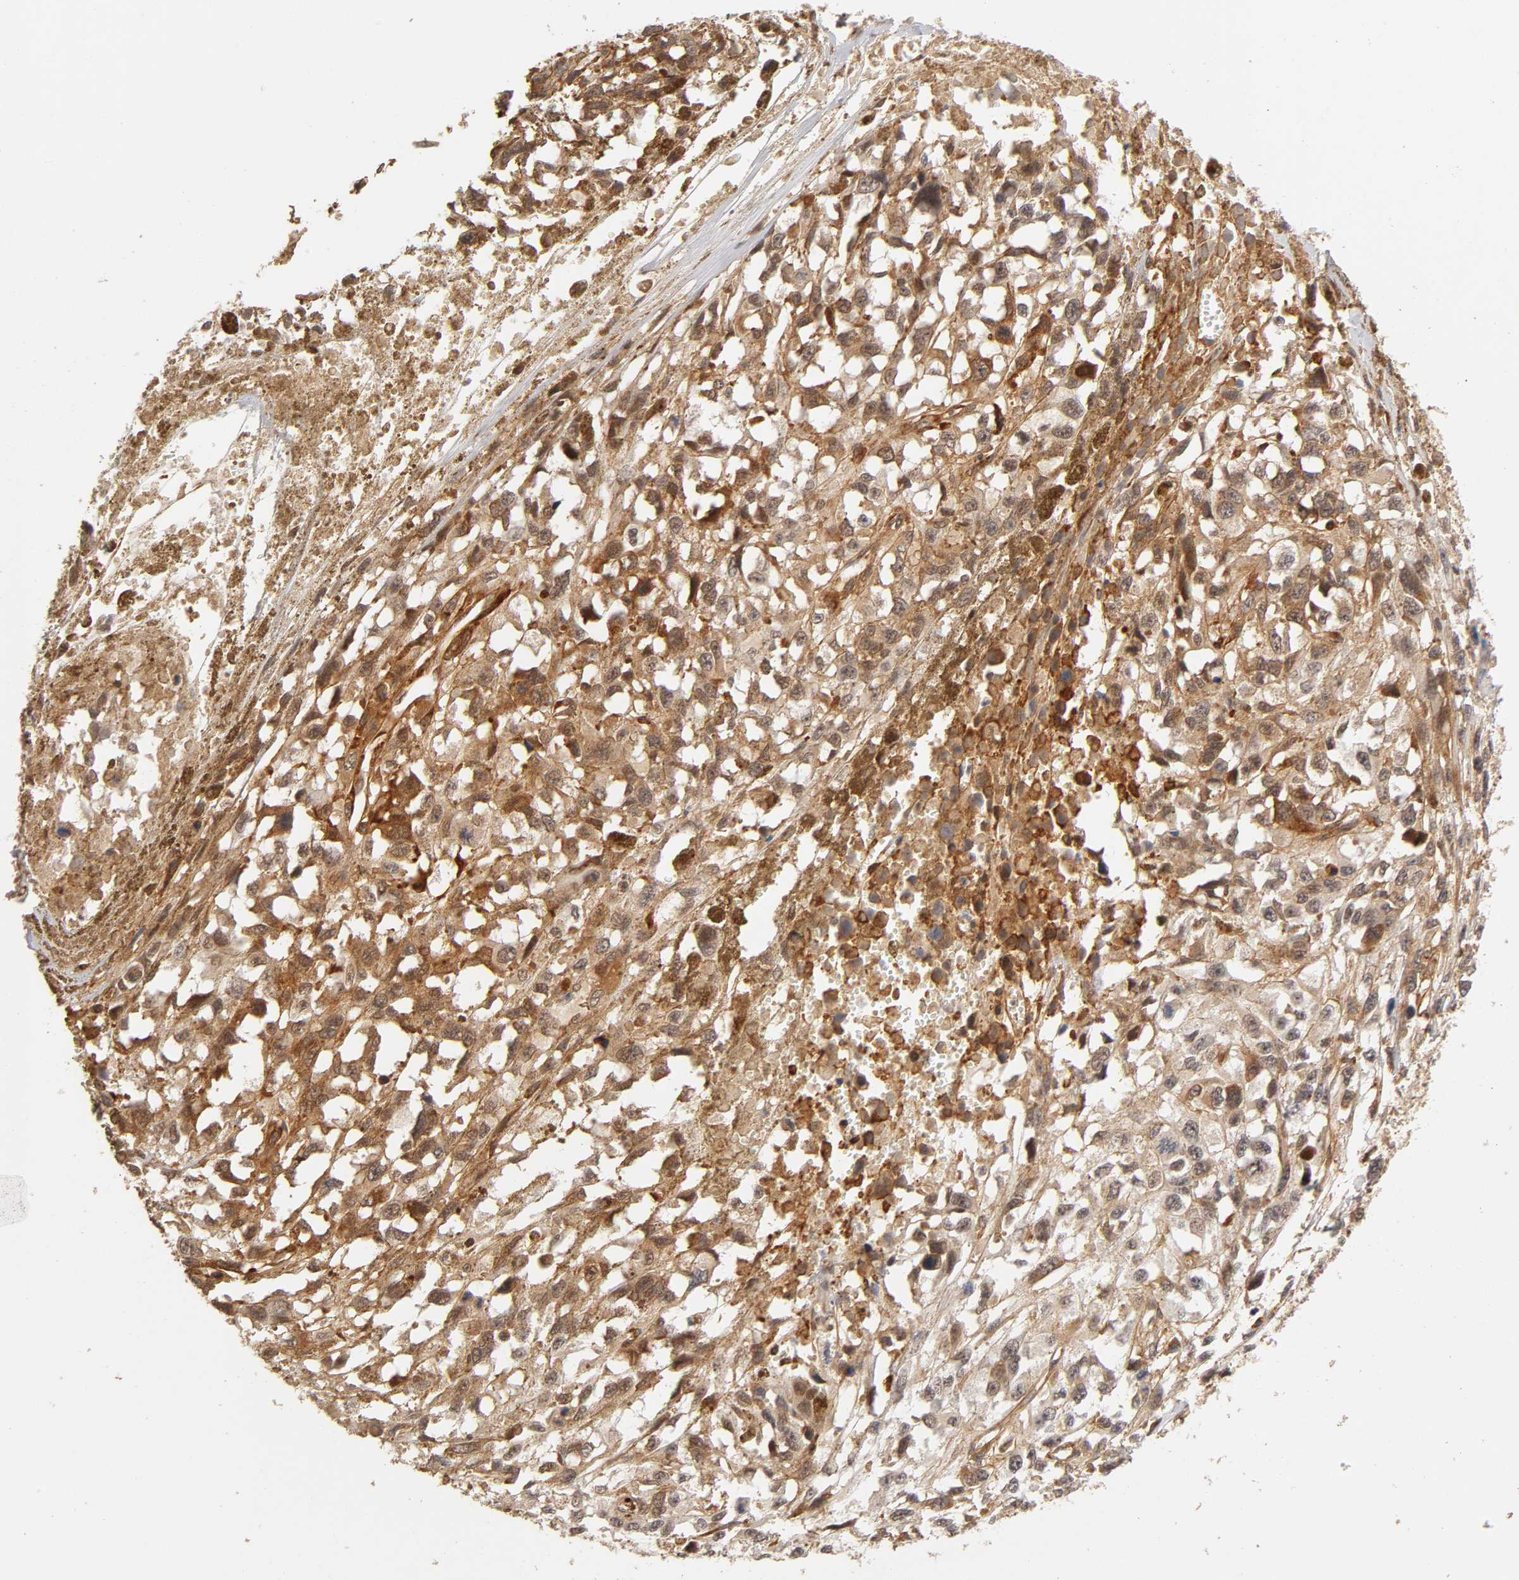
{"staining": {"intensity": "moderate", "quantity": ">75%", "location": "cytoplasmic/membranous"}, "tissue": "melanoma", "cell_type": "Tumor cells", "image_type": "cancer", "snomed": [{"axis": "morphology", "description": "Malignant melanoma, Metastatic site"}, {"axis": "topography", "description": "Lymph node"}], "caption": "Brown immunohistochemical staining in malignant melanoma (metastatic site) displays moderate cytoplasmic/membranous positivity in approximately >75% of tumor cells. The staining was performed using DAB, with brown indicating positive protein expression. Nuclei are stained blue with hematoxylin.", "gene": "LAMB1", "patient": {"sex": "male", "age": 59}}